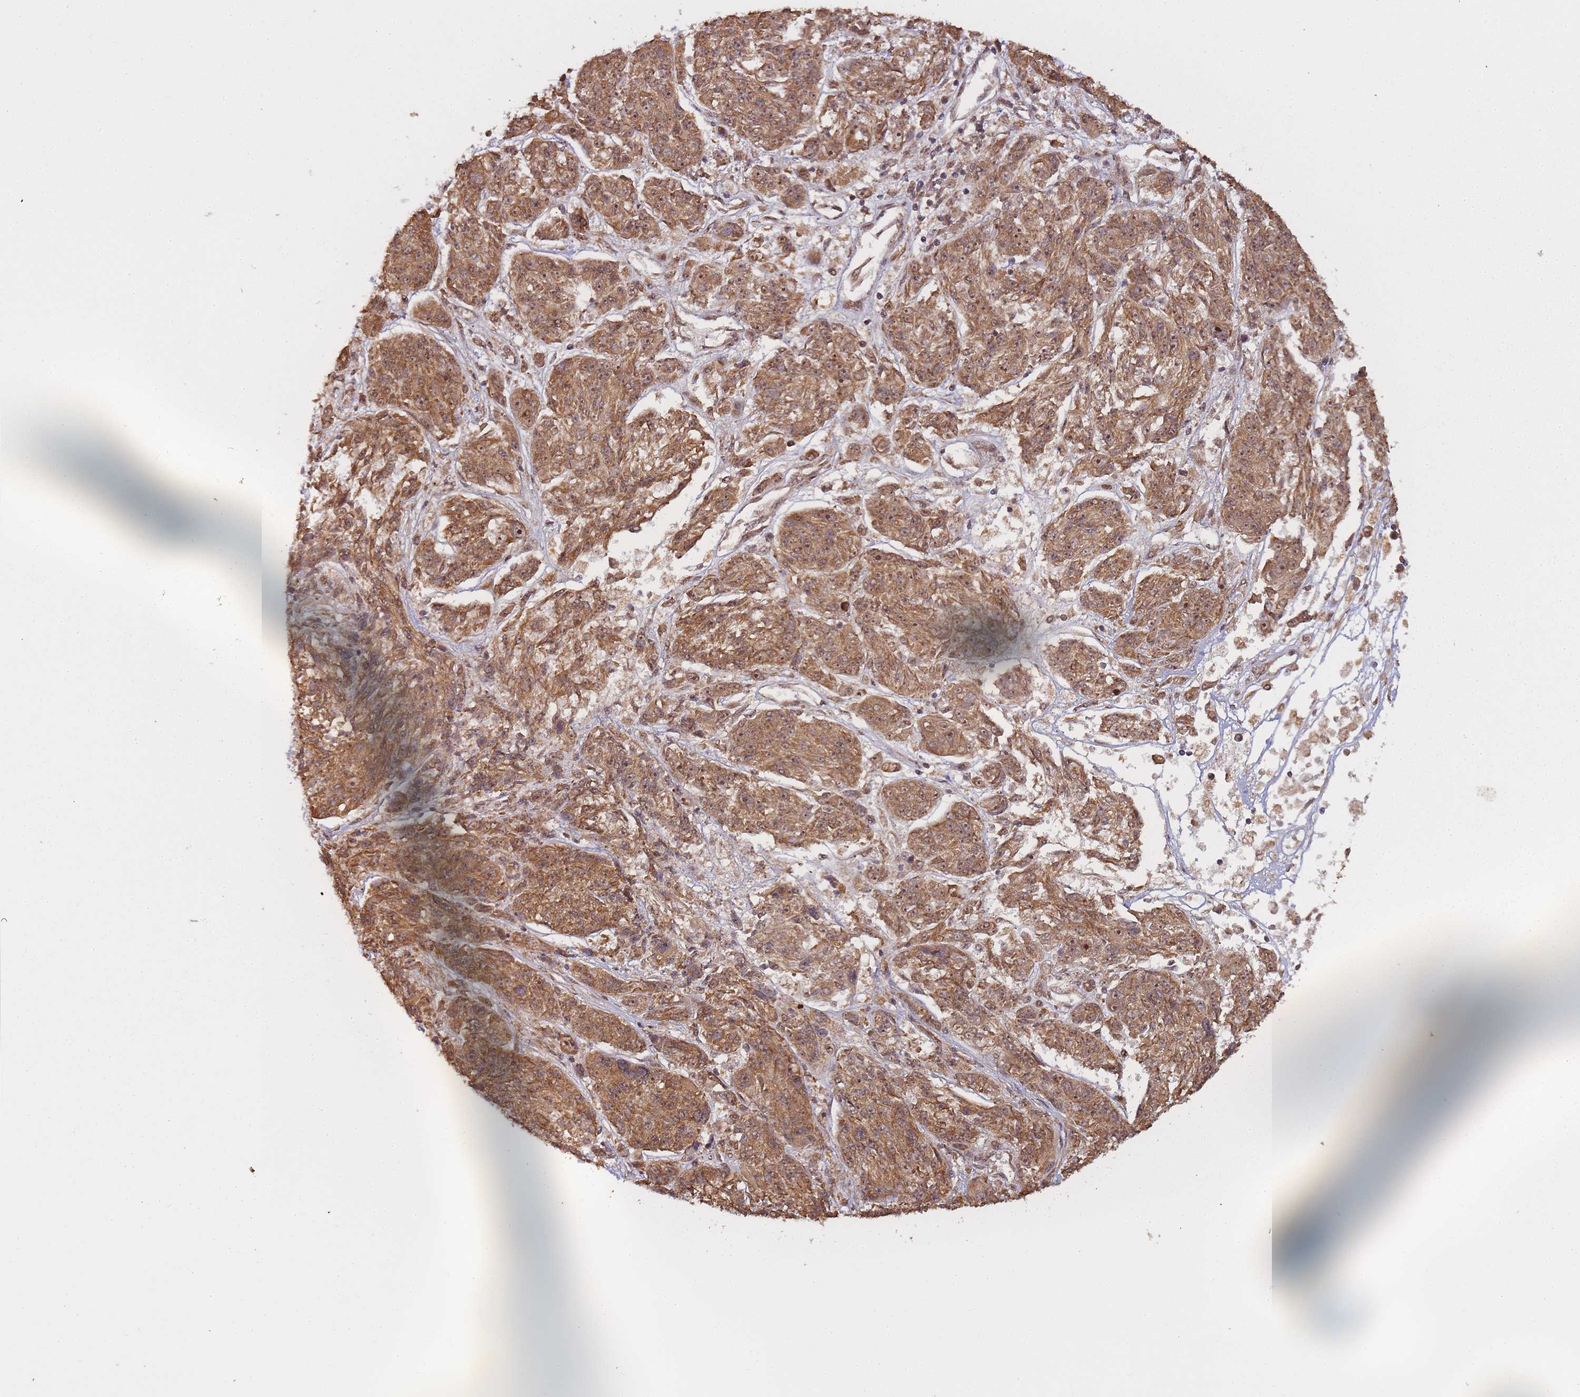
{"staining": {"intensity": "moderate", "quantity": ">75%", "location": "cytoplasmic/membranous,nuclear"}, "tissue": "melanoma", "cell_type": "Tumor cells", "image_type": "cancer", "snomed": [{"axis": "morphology", "description": "Malignant melanoma, NOS"}, {"axis": "topography", "description": "Skin"}], "caption": "Immunohistochemistry (IHC) of malignant melanoma demonstrates medium levels of moderate cytoplasmic/membranous and nuclear expression in about >75% of tumor cells. (DAB = brown stain, brightfield microscopy at high magnification).", "gene": "ZNF497", "patient": {"sex": "male", "age": 53}}